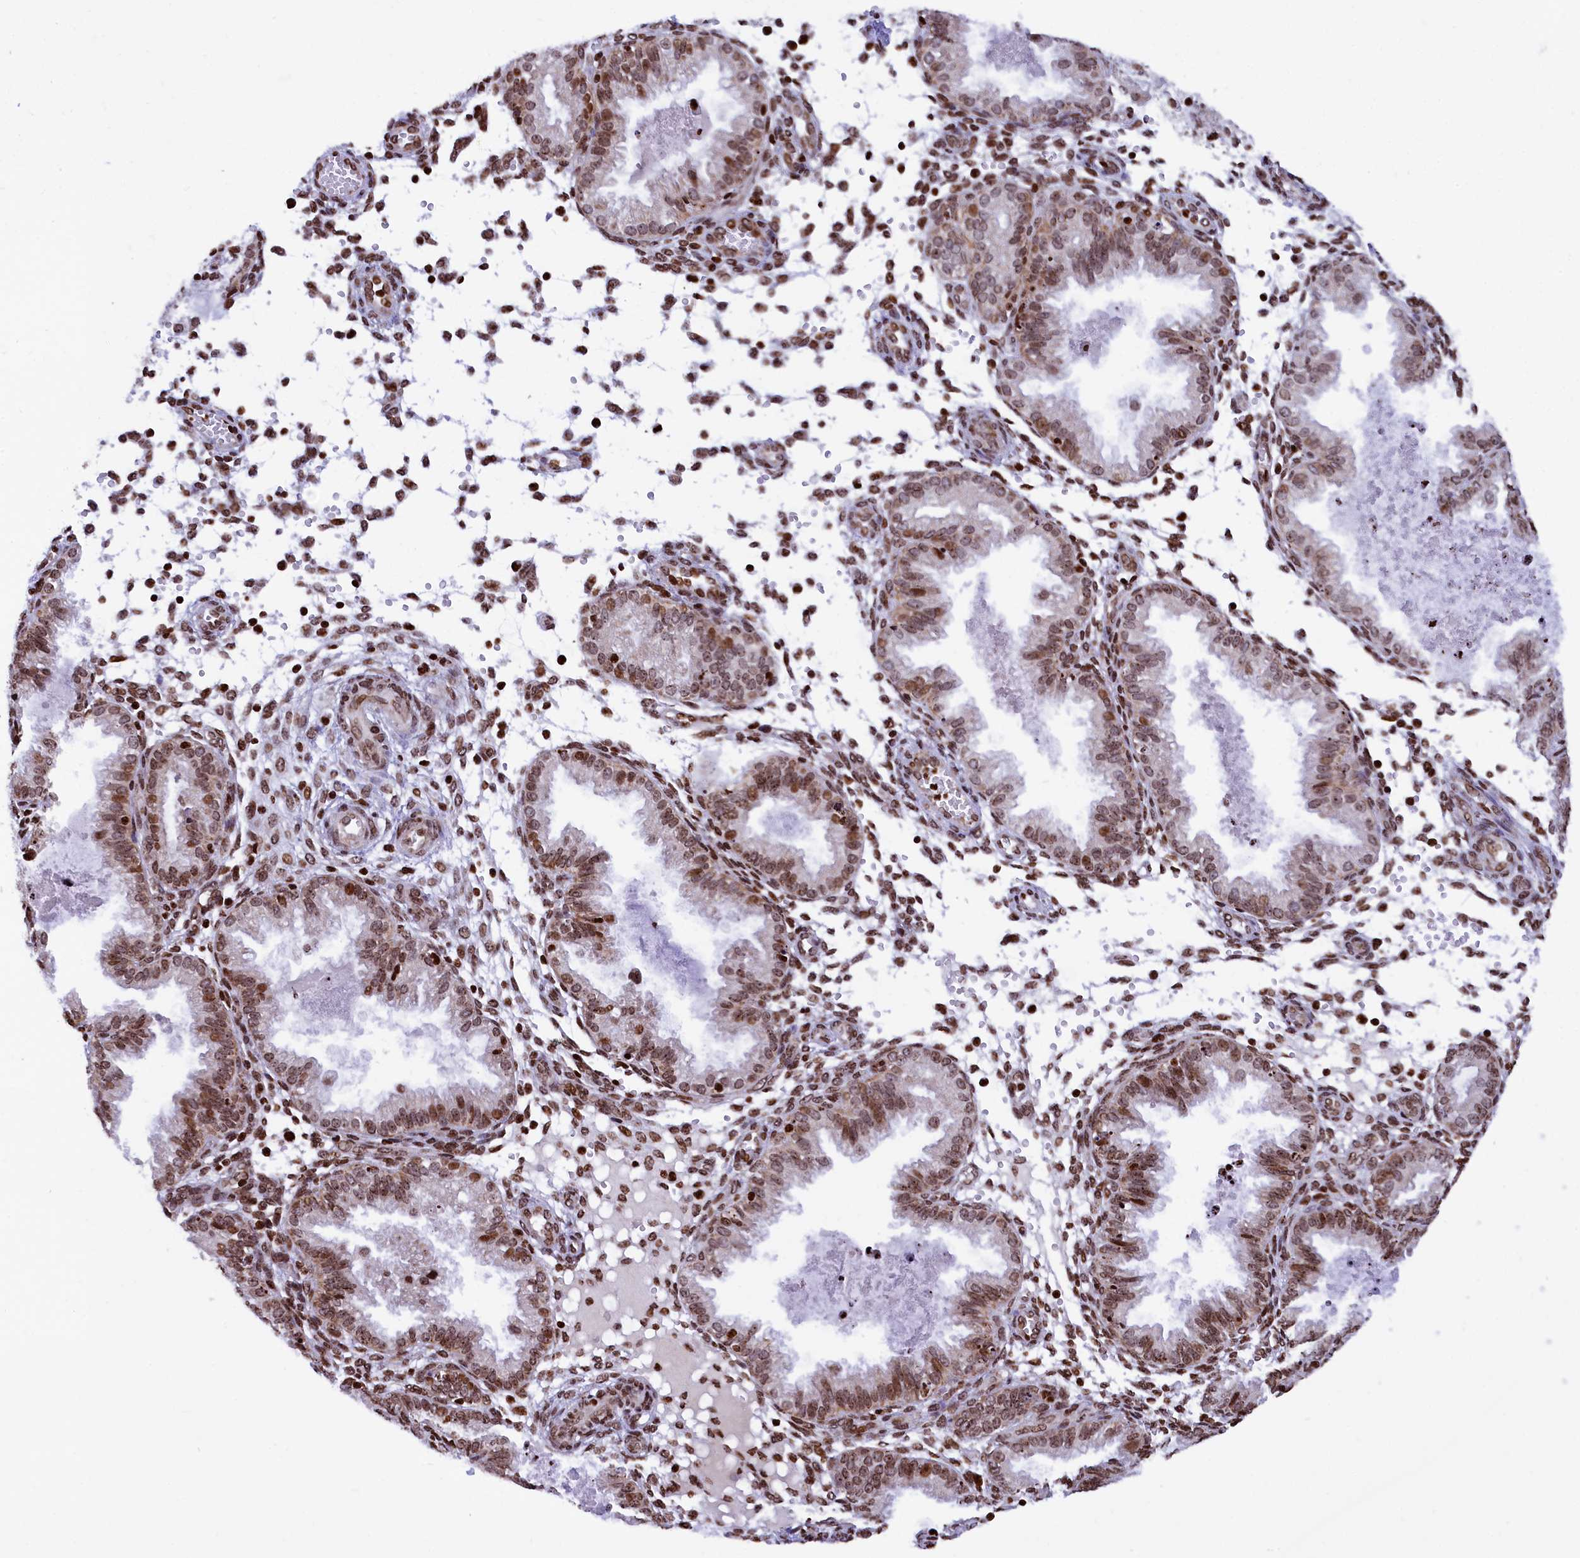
{"staining": {"intensity": "strong", "quantity": ">75%", "location": "nuclear"}, "tissue": "endometrium", "cell_type": "Cells in endometrial stroma", "image_type": "normal", "snomed": [{"axis": "morphology", "description": "Normal tissue, NOS"}, {"axis": "topography", "description": "Endometrium"}], "caption": "Protein expression by immunohistochemistry (IHC) shows strong nuclear expression in about >75% of cells in endometrial stroma in unremarkable endometrium.", "gene": "TIMM29", "patient": {"sex": "female", "age": 33}}